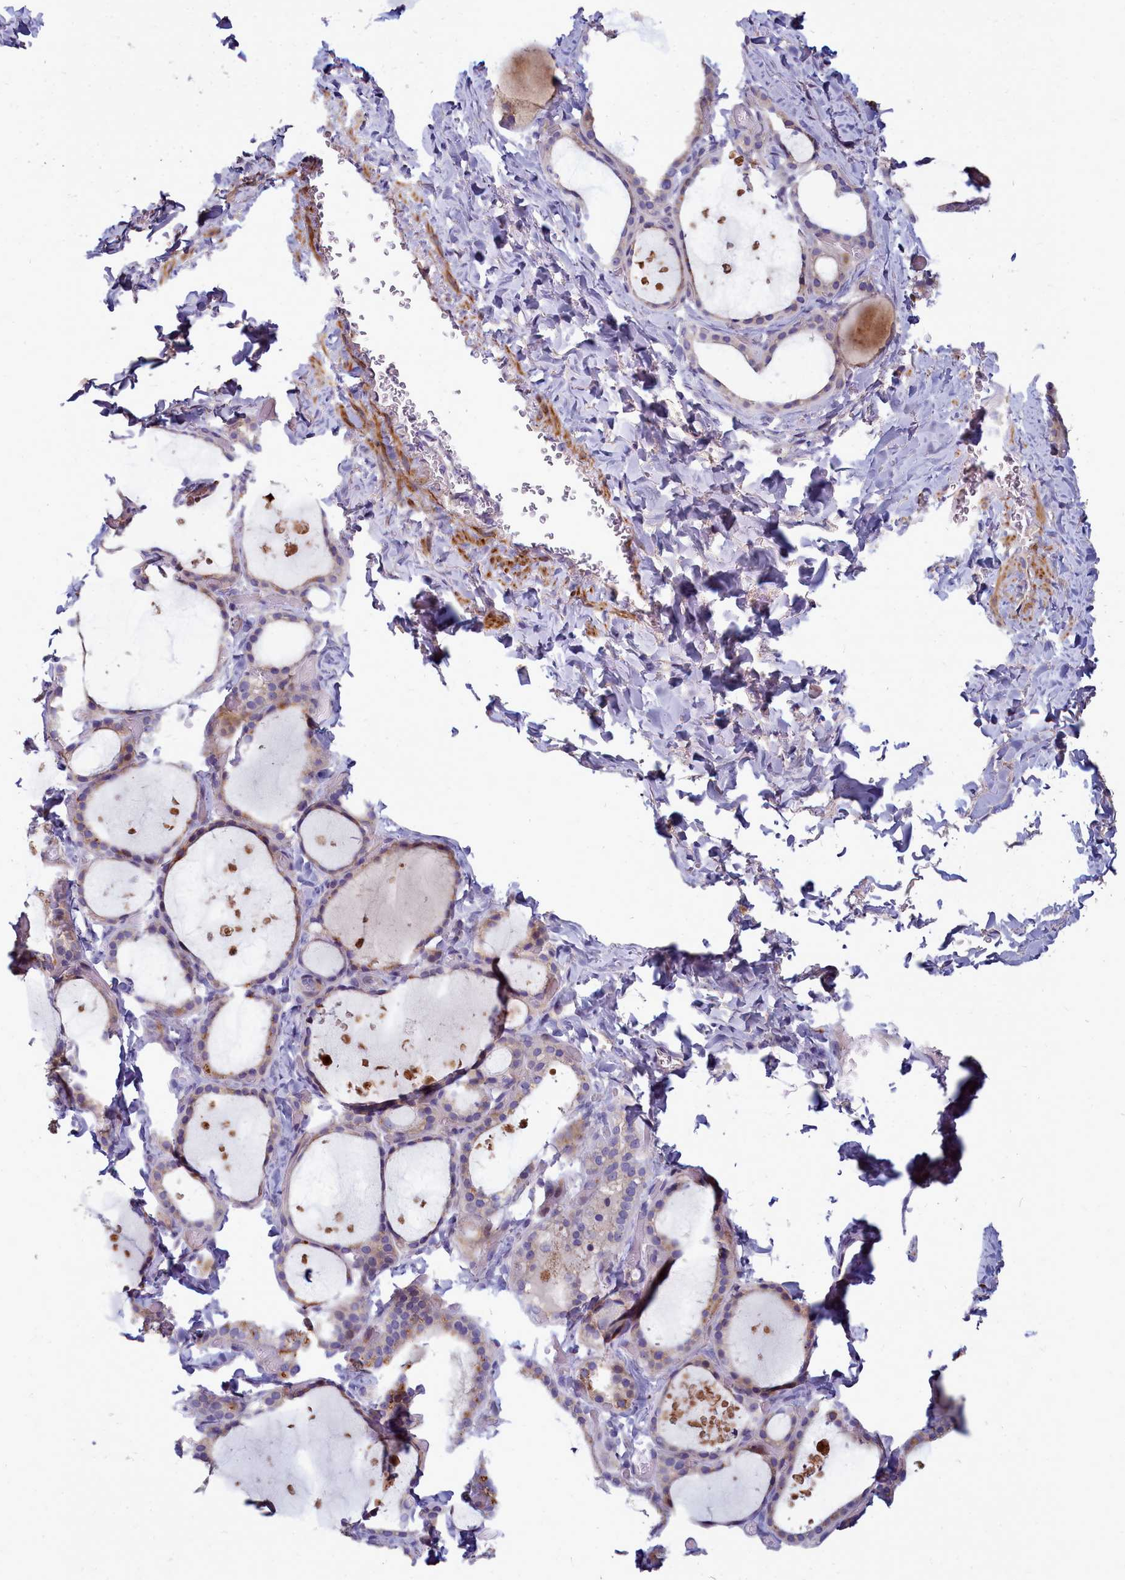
{"staining": {"intensity": "weak", "quantity": "25%-75%", "location": "cytoplasmic/membranous"}, "tissue": "thyroid gland", "cell_type": "Glandular cells", "image_type": "normal", "snomed": [{"axis": "morphology", "description": "Normal tissue, NOS"}, {"axis": "topography", "description": "Thyroid gland"}], "caption": "Approximately 25%-75% of glandular cells in benign human thyroid gland show weak cytoplasmic/membranous protein staining as visualized by brown immunohistochemical staining.", "gene": "SMPD4", "patient": {"sex": "female", "age": 44}}